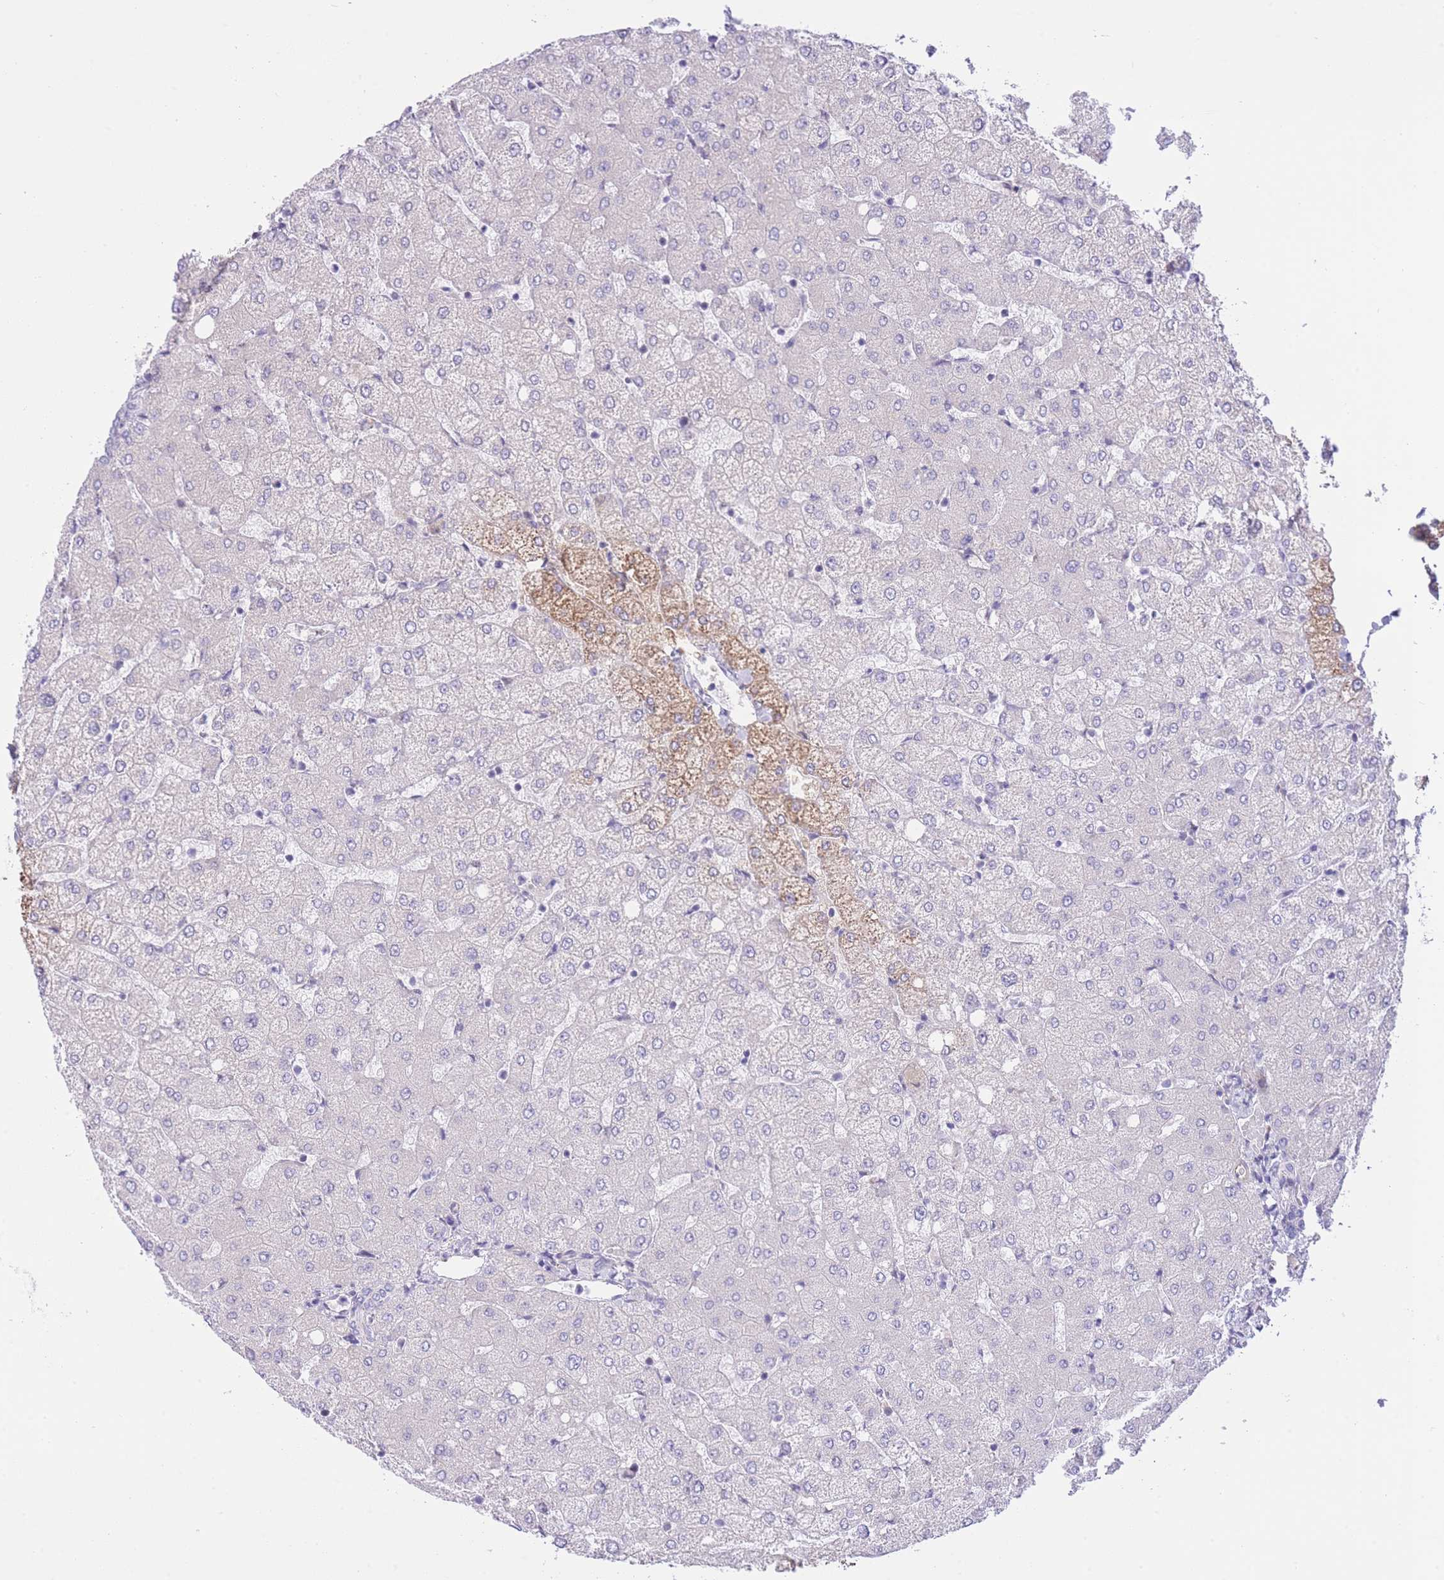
{"staining": {"intensity": "negative", "quantity": "none", "location": "none"}, "tissue": "liver", "cell_type": "Cholangiocytes", "image_type": "normal", "snomed": [{"axis": "morphology", "description": "Normal tissue, NOS"}, {"axis": "topography", "description": "Liver"}], "caption": "Immunohistochemistry (IHC) of unremarkable liver exhibits no expression in cholangiocytes. (Brightfield microscopy of DAB (3,3'-diaminobenzidine) IHC at high magnification).", "gene": "PSG11", "patient": {"sex": "female", "age": 54}}